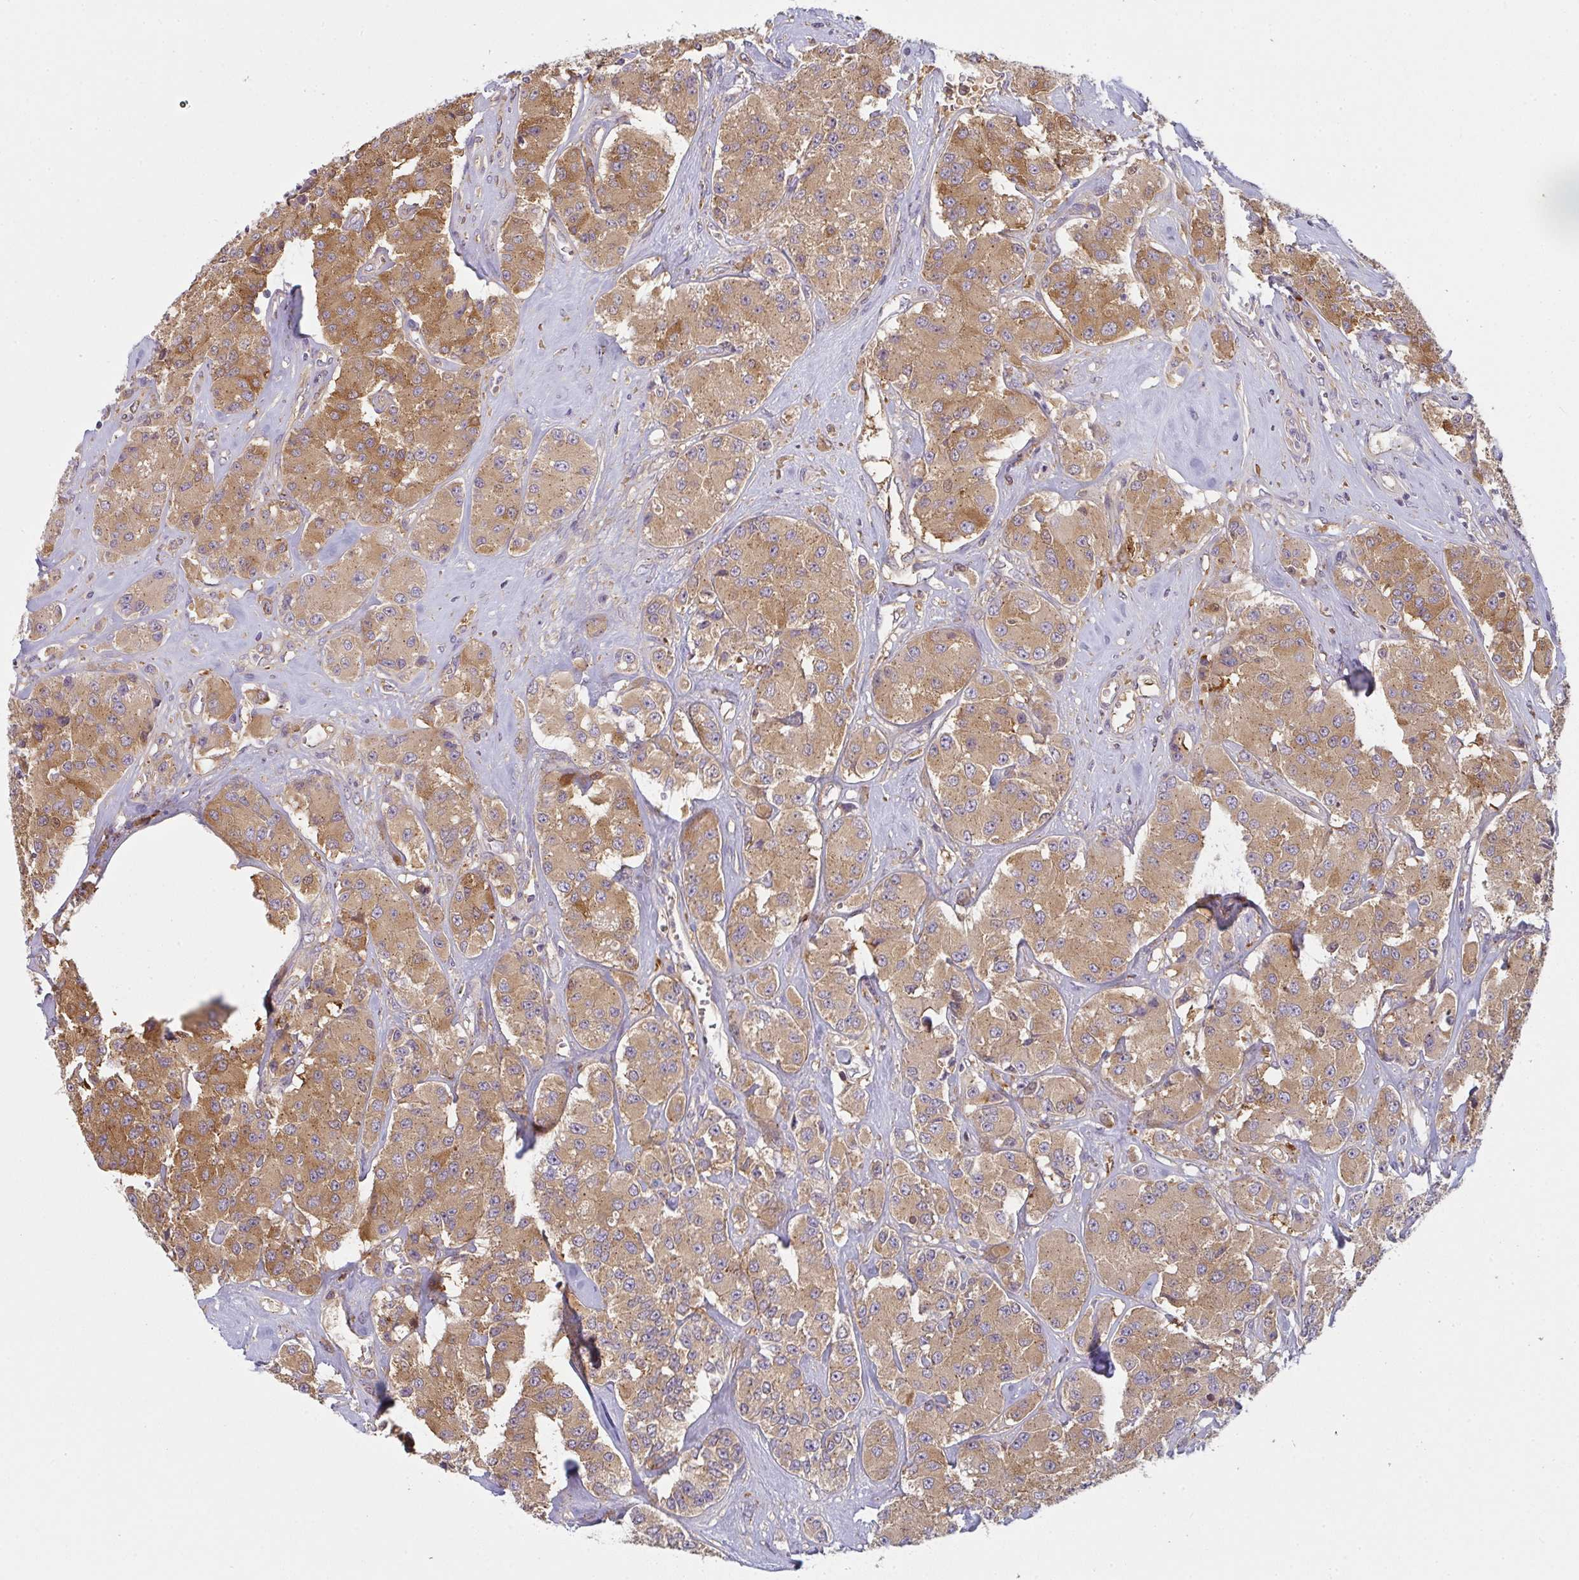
{"staining": {"intensity": "moderate", "quantity": ">75%", "location": "cytoplasmic/membranous"}, "tissue": "carcinoid", "cell_type": "Tumor cells", "image_type": "cancer", "snomed": [{"axis": "morphology", "description": "Carcinoid, malignant, NOS"}, {"axis": "topography", "description": "Pancreas"}], "caption": "Human carcinoid (malignant) stained for a protein (brown) shows moderate cytoplasmic/membranous positive staining in approximately >75% of tumor cells.", "gene": "SNX5", "patient": {"sex": "male", "age": 41}}